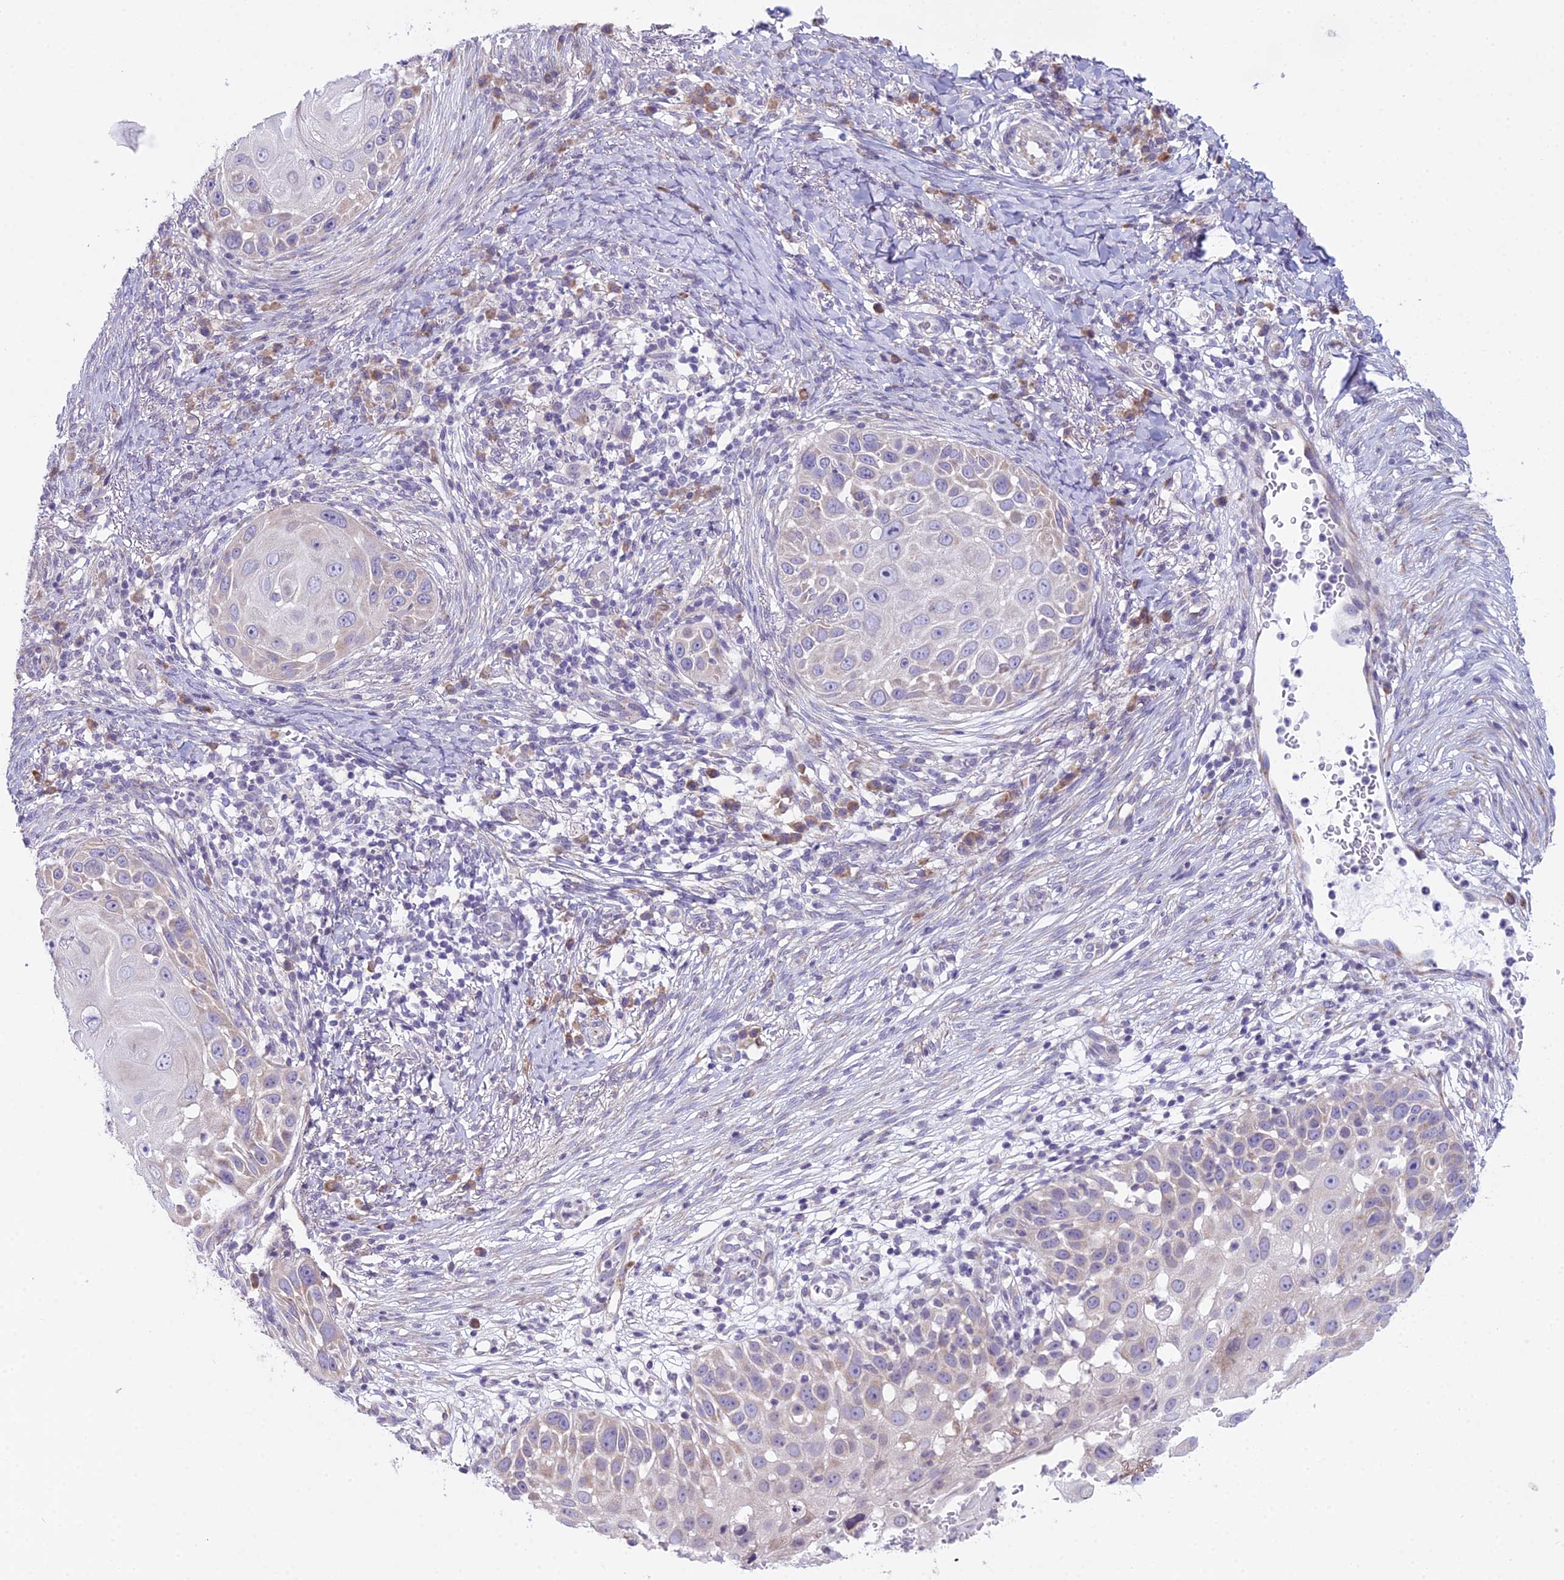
{"staining": {"intensity": "weak", "quantity": "<25%", "location": "cytoplasmic/membranous"}, "tissue": "skin cancer", "cell_type": "Tumor cells", "image_type": "cancer", "snomed": [{"axis": "morphology", "description": "Squamous cell carcinoma, NOS"}, {"axis": "topography", "description": "Skin"}], "caption": "An image of human squamous cell carcinoma (skin) is negative for staining in tumor cells. (Stains: DAB immunohistochemistry with hematoxylin counter stain, Microscopy: brightfield microscopy at high magnification).", "gene": "RPS26", "patient": {"sex": "female", "age": 44}}